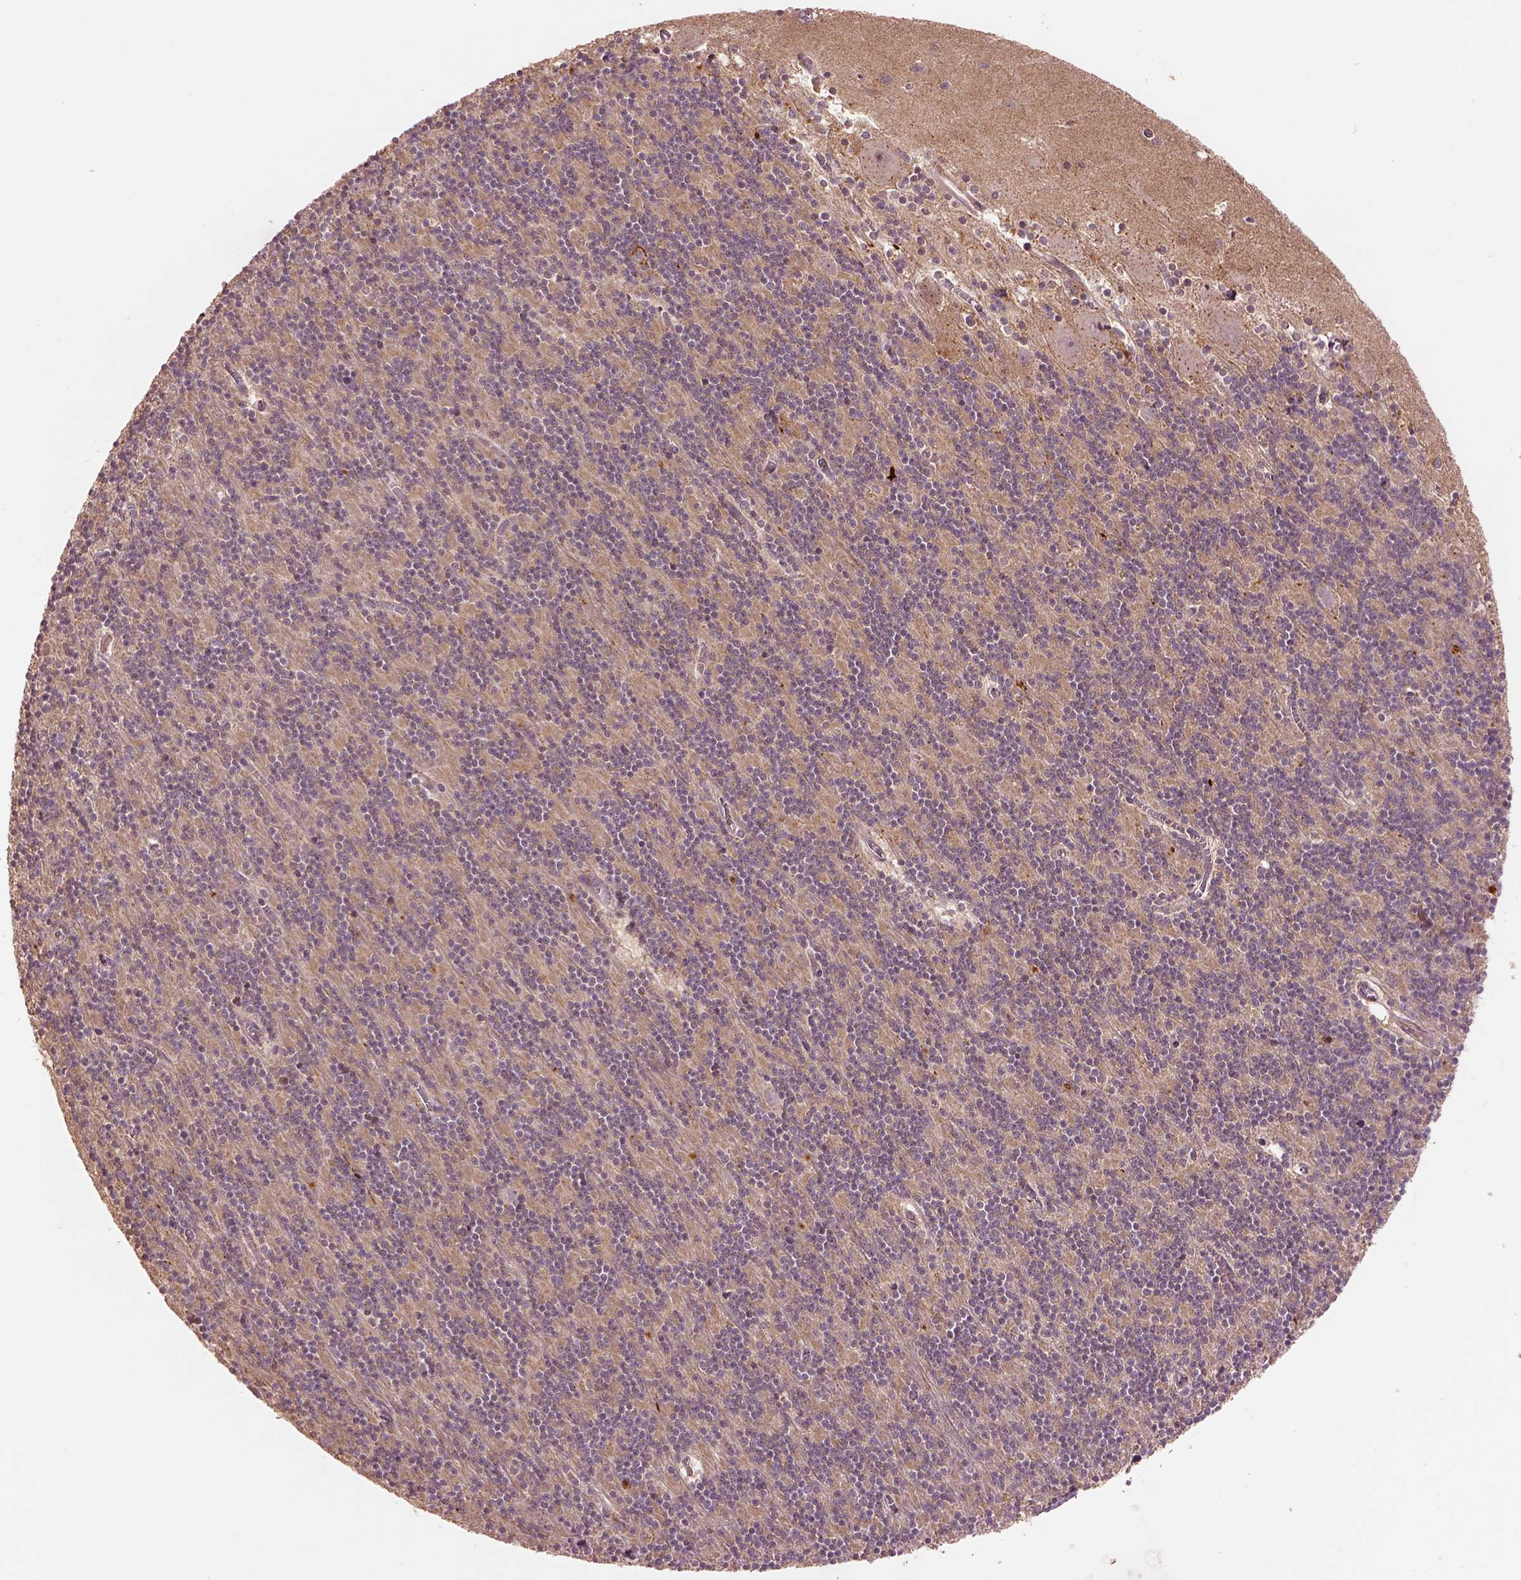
{"staining": {"intensity": "negative", "quantity": "none", "location": "none"}, "tissue": "cerebellum", "cell_type": "Cells in granular layer", "image_type": "normal", "snomed": [{"axis": "morphology", "description": "Normal tissue, NOS"}, {"axis": "topography", "description": "Cerebellum"}], "caption": "DAB (3,3'-diaminobenzidine) immunohistochemical staining of unremarkable cerebellum exhibits no significant staining in cells in granular layer. The staining was performed using DAB (3,3'-diaminobenzidine) to visualize the protein expression in brown, while the nuclei were stained in blue with hematoxylin (Magnification: 20x).", "gene": "MTHFS", "patient": {"sex": "male", "age": 70}}